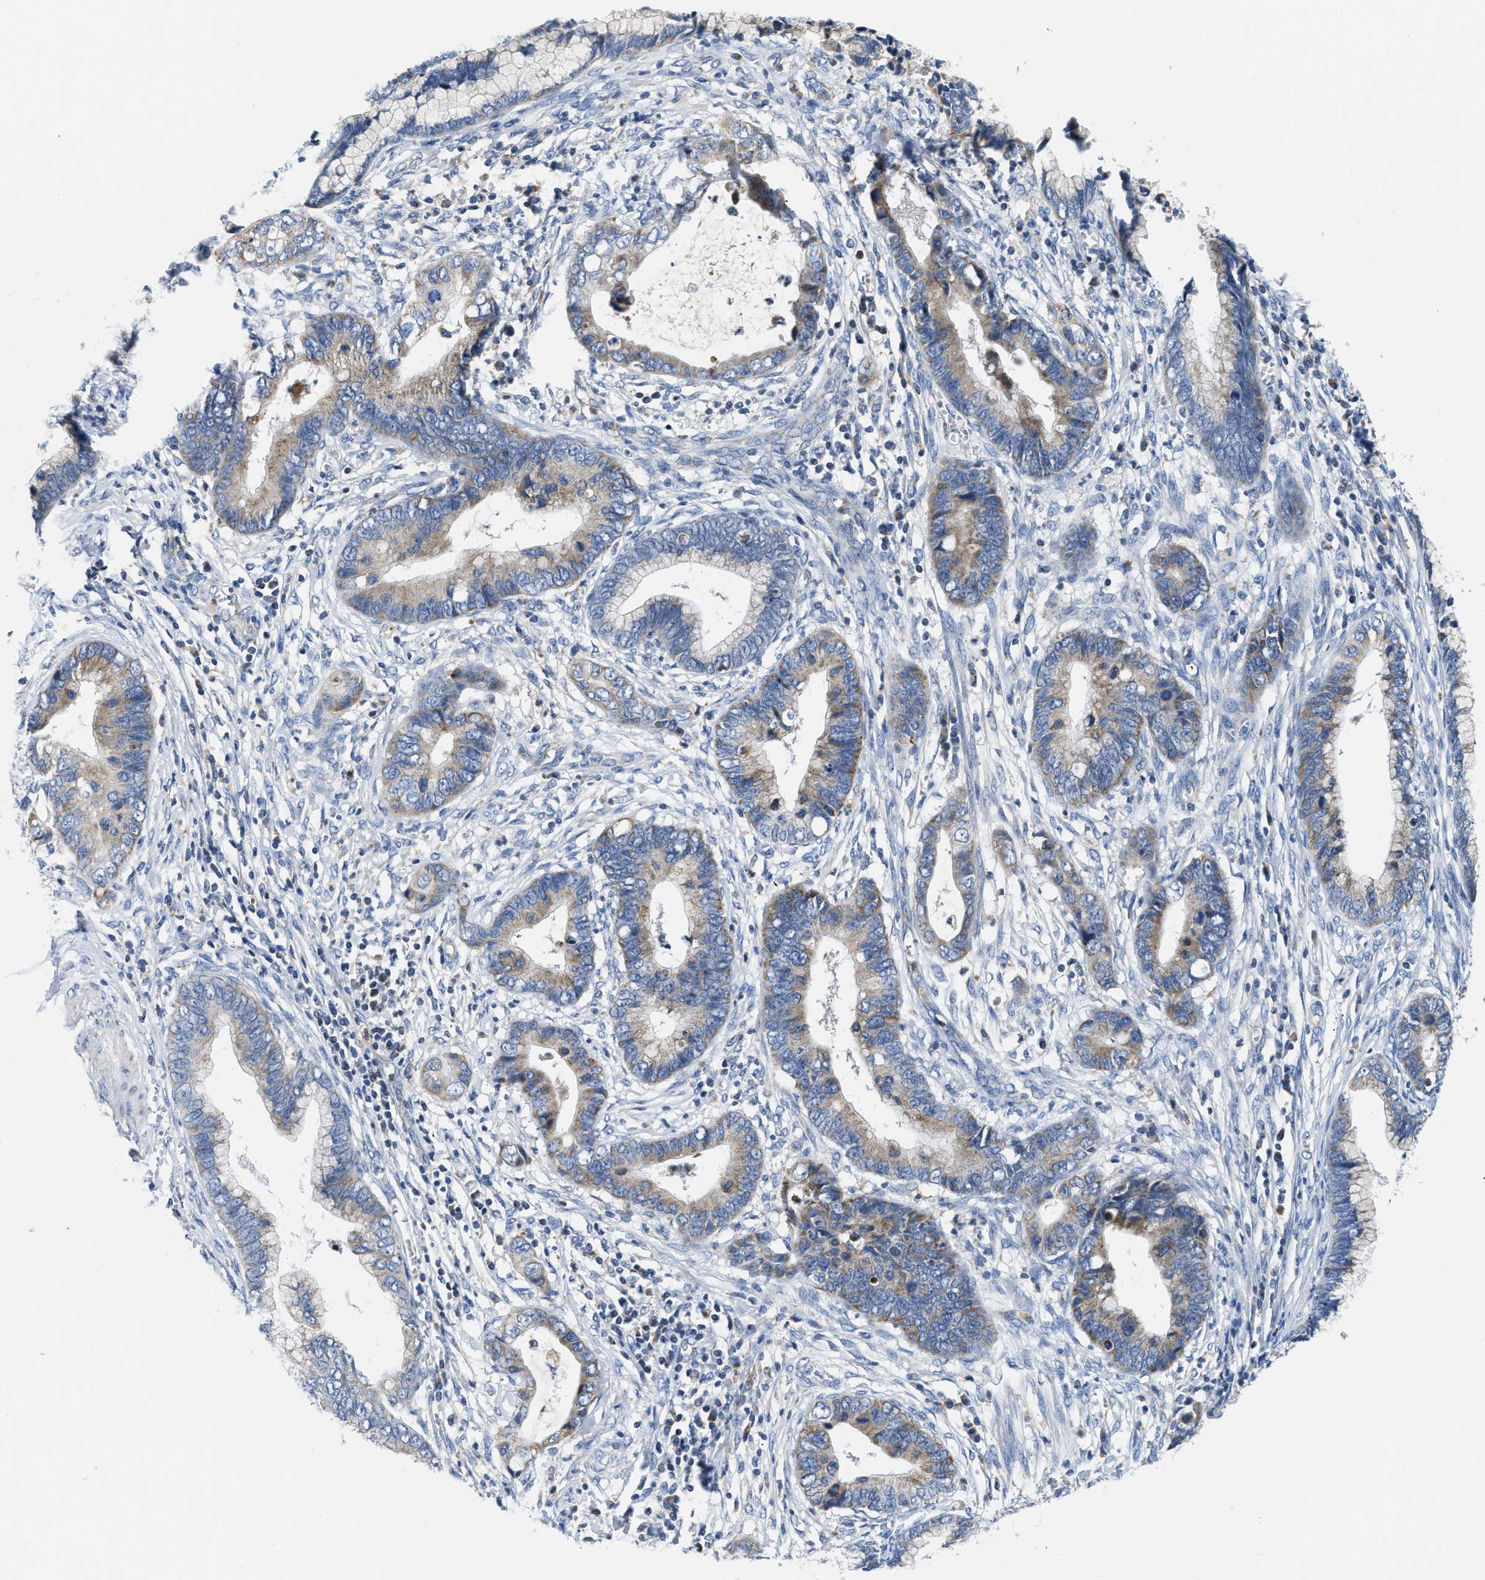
{"staining": {"intensity": "weak", "quantity": "25%-75%", "location": "cytoplasmic/membranous"}, "tissue": "cervical cancer", "cell_type": "Tumor cells", "image_type": "cancer", "snomed": [{"axis": "morphology", "description": "Adenocarcinoma, NOS"}, {"axis": "topography", "description": "Cervix"}], "caption": "Tumor cells exhibit low levels of weak cytoplasmic/membranous staining in approximately 25%-75% of cells in cervical adenocarcinoma. (Stains: DAB (3,3'-diaminobenzidine) in brown, nuclei in blue, Microscopy: brightfield microscopy at high magnification).", "gene": "SLC25A13", "patient": {"sex": "female", "age": 44}}